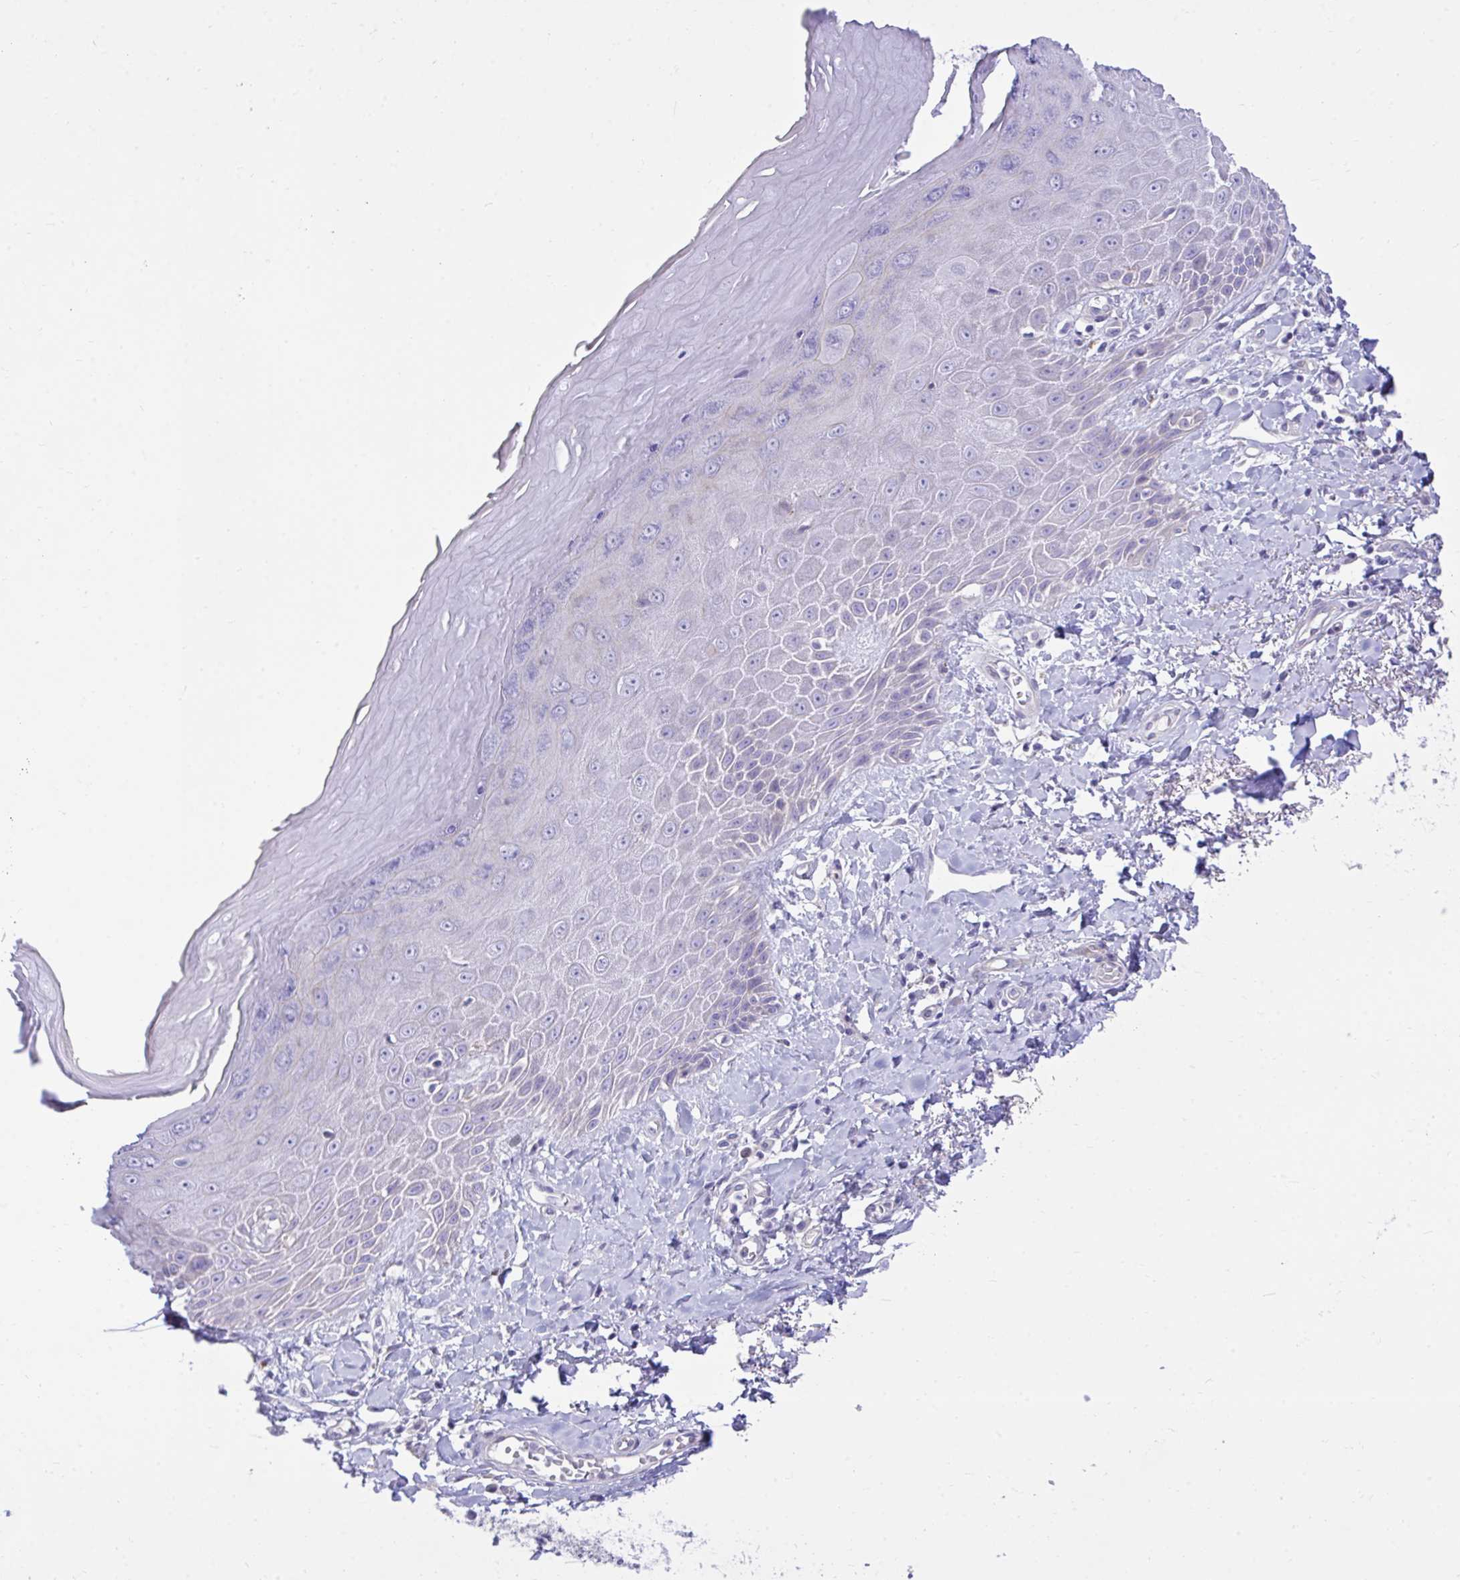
{"staining": {"intensity": "moderate", "quantity": "<25%", "location": "cytoplasmic/membranous"}, "tissue": "skin", "cell_type": "Epidermal cells", "image_type": "normal", "snomed": [{"axis": "morphology", "description": "Normal tissue, NOS"}, {"axis": "topography", "description": "Anal"}, {"axis": "topography", "description": "Peripheral nerve tissue"}], "caption": "Human skin stained for a protein (brown) displays moderate cytoplasmic/membranous positive staining in about <25% of epidermal cells.", "gene": "MED9", "patient": {"sex": "male", "age": 78}}